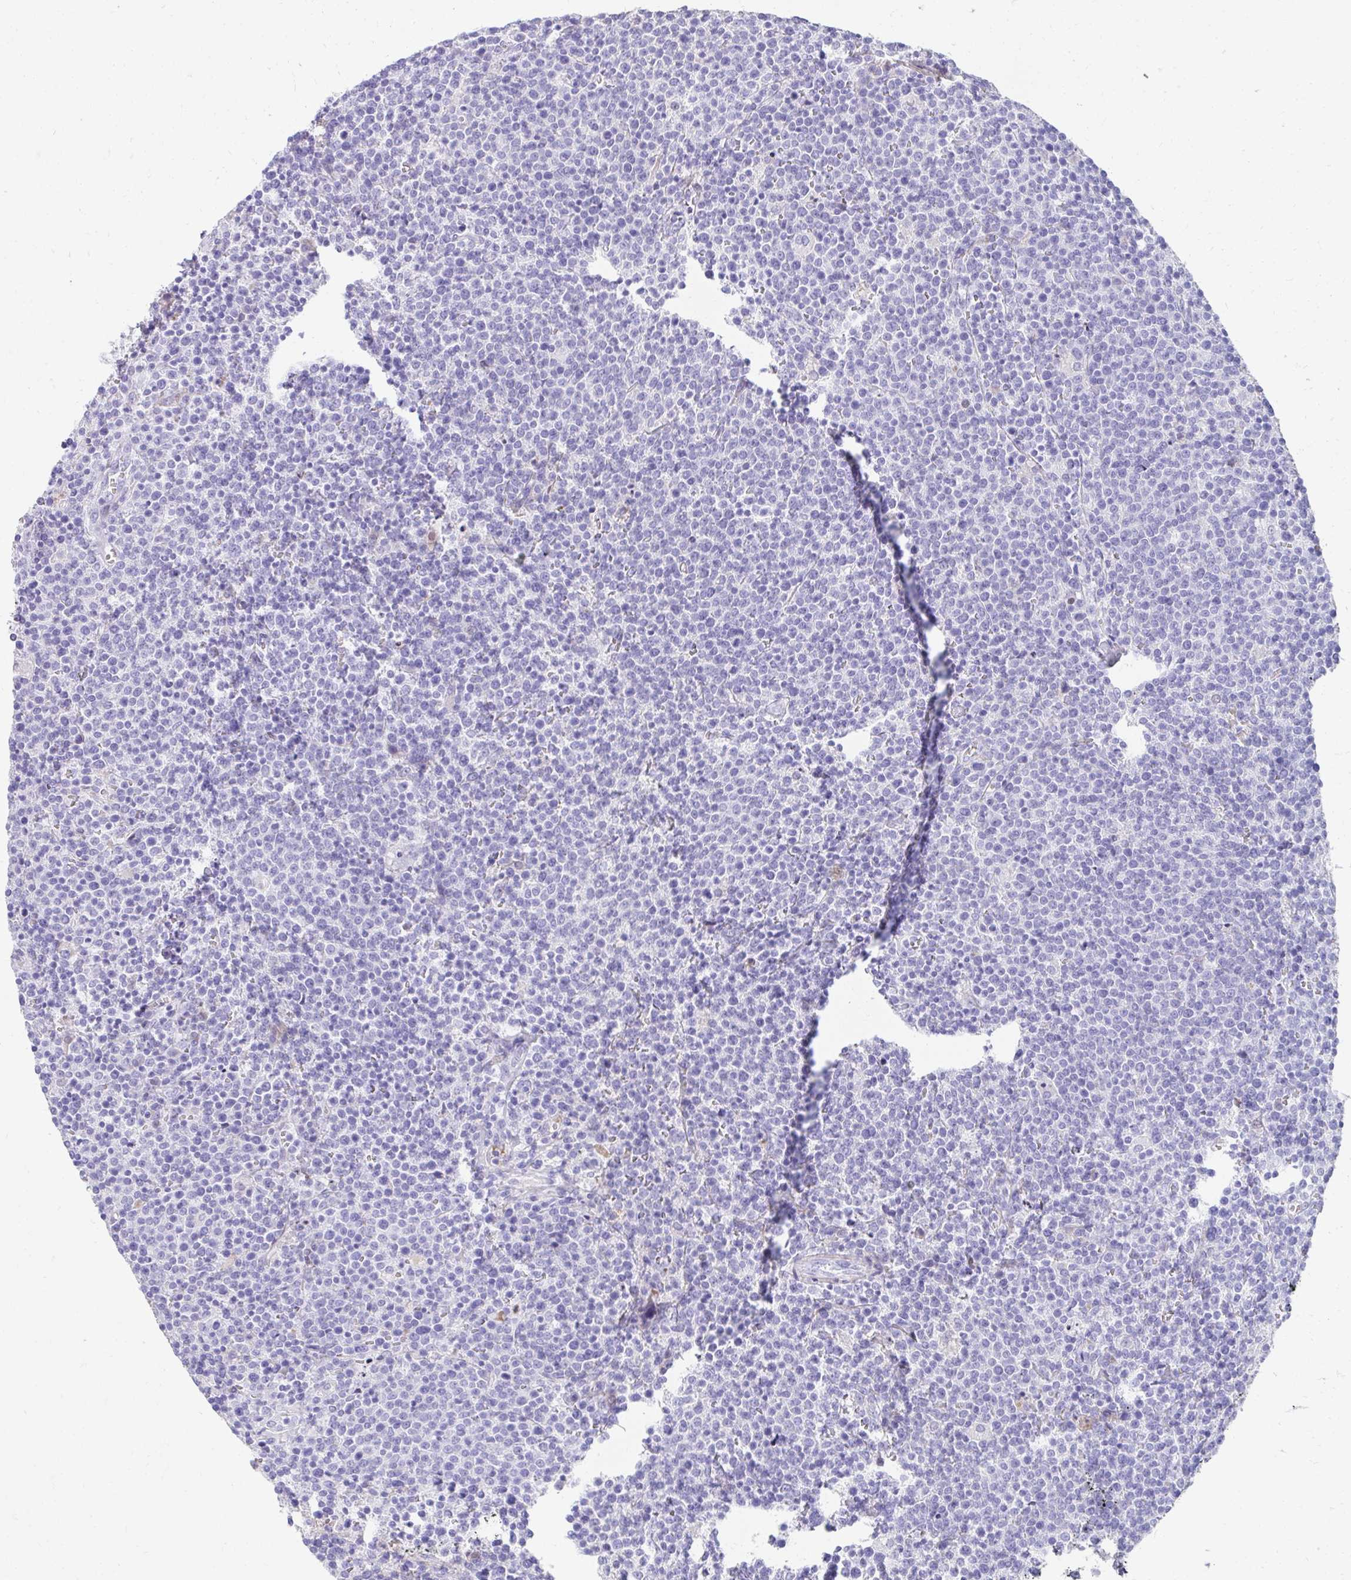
{"staining": {"intensity": "negative", "quantity": "none", "location": "none"}, "tissue": "lymphoma", "cell_type": "Tumor cells", "image_type": "cancer", "snomed": [{"axis": "morphology", "description": "Malignant lymphoma, non-Hodgkin's type, High grade"}, {"axis": "topography", "description": "Lymph node"}], "caption": "Immunohistochemical staining of high-grade malignant lymphoma, non-Hodgkin's type reveals no significant positivity in tumor cells.", "gene": "TNNT1", "patient": {"sex": "male", "age": 61}}